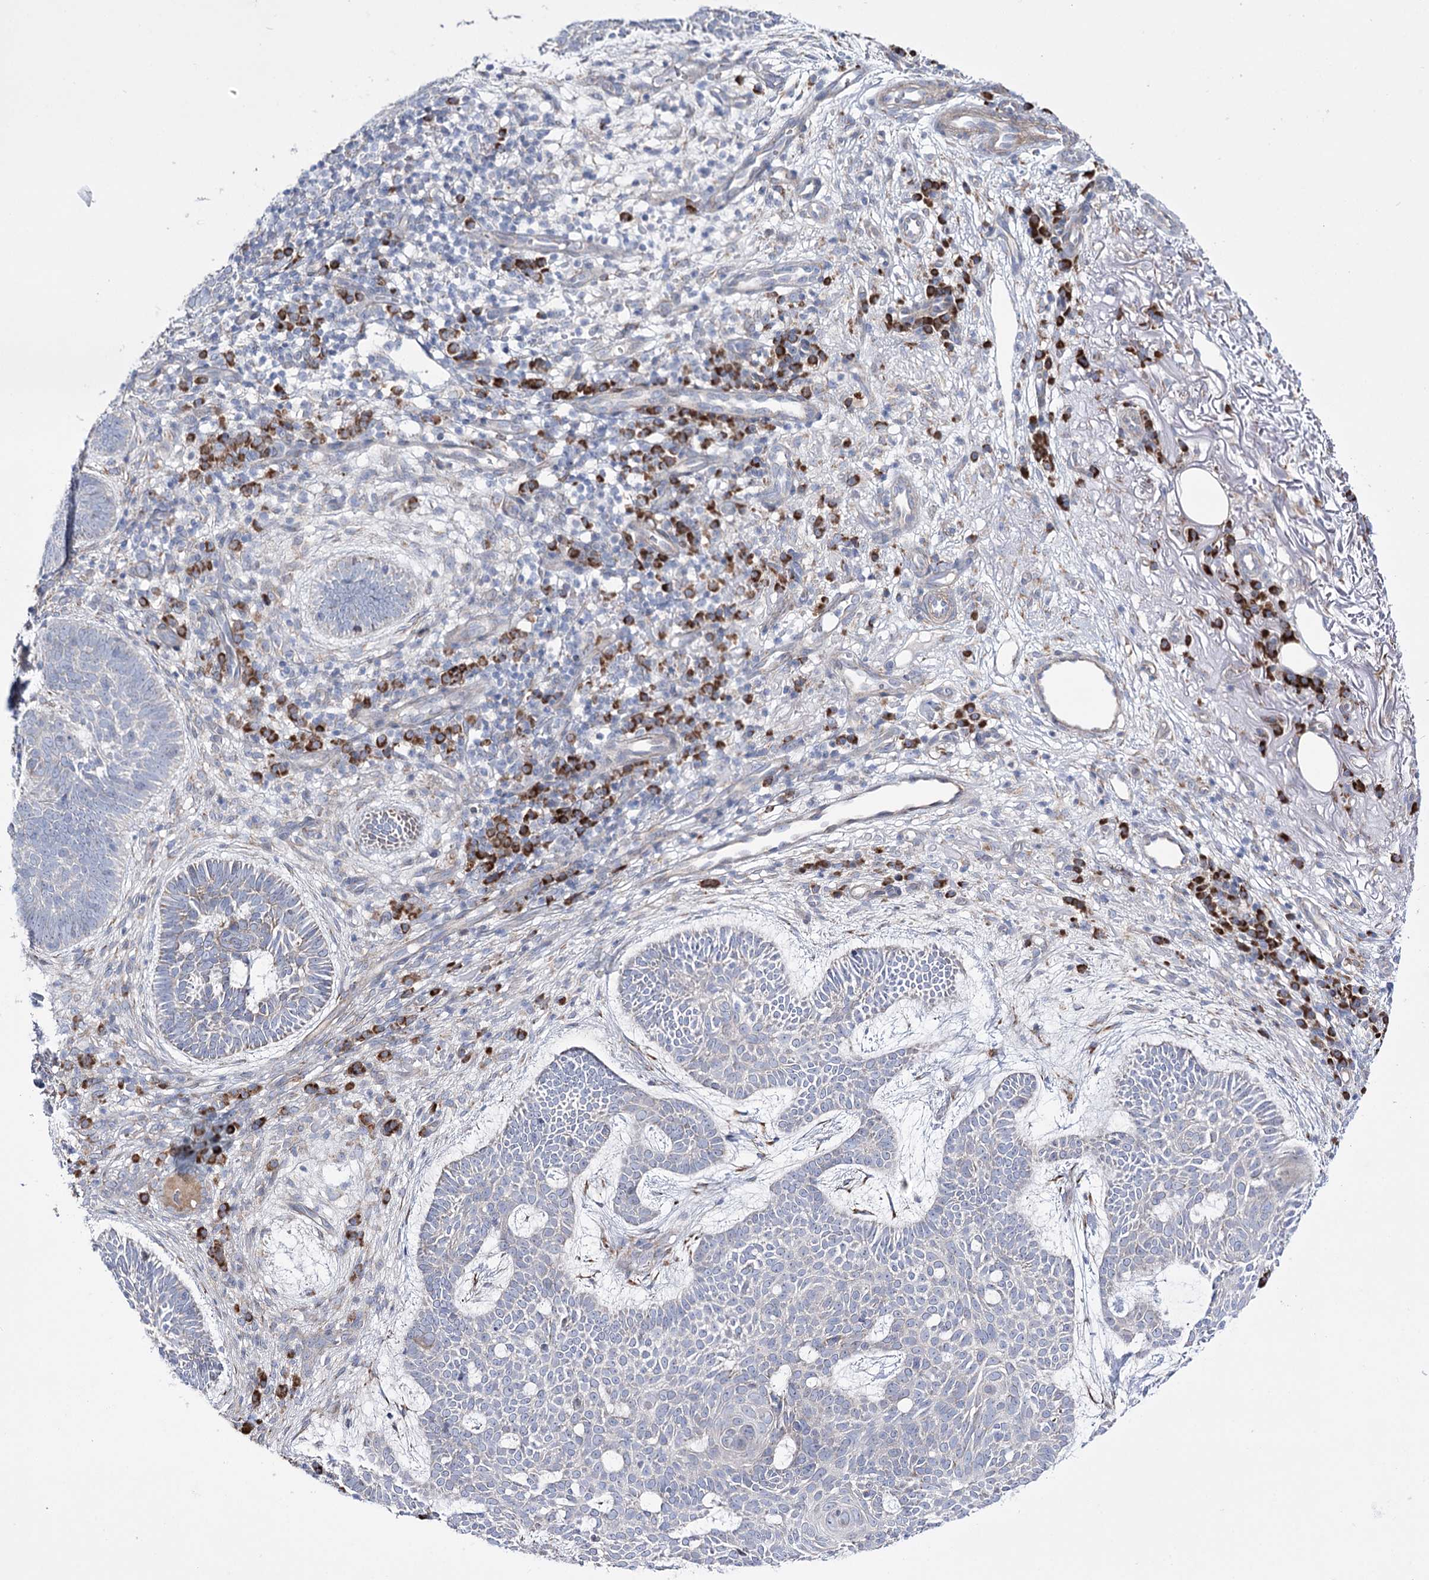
{"staining": {"intensity": "negative", "quantity": "none", "location": "none"}, "tissue": "skin cancer", "cell_type": "Tumor cells", "image_type": "cancer", "snomed": [{"axis": "morphology", "description": "Basal cell carcinoma"}, {"axis": "topography", "description": "Skin"}], "caption": "Protein analysis of skin cancer reveals no significant expression in tumor cells.", "gene": "METTL5", "patient": {"sex": "male", "age": 85}}